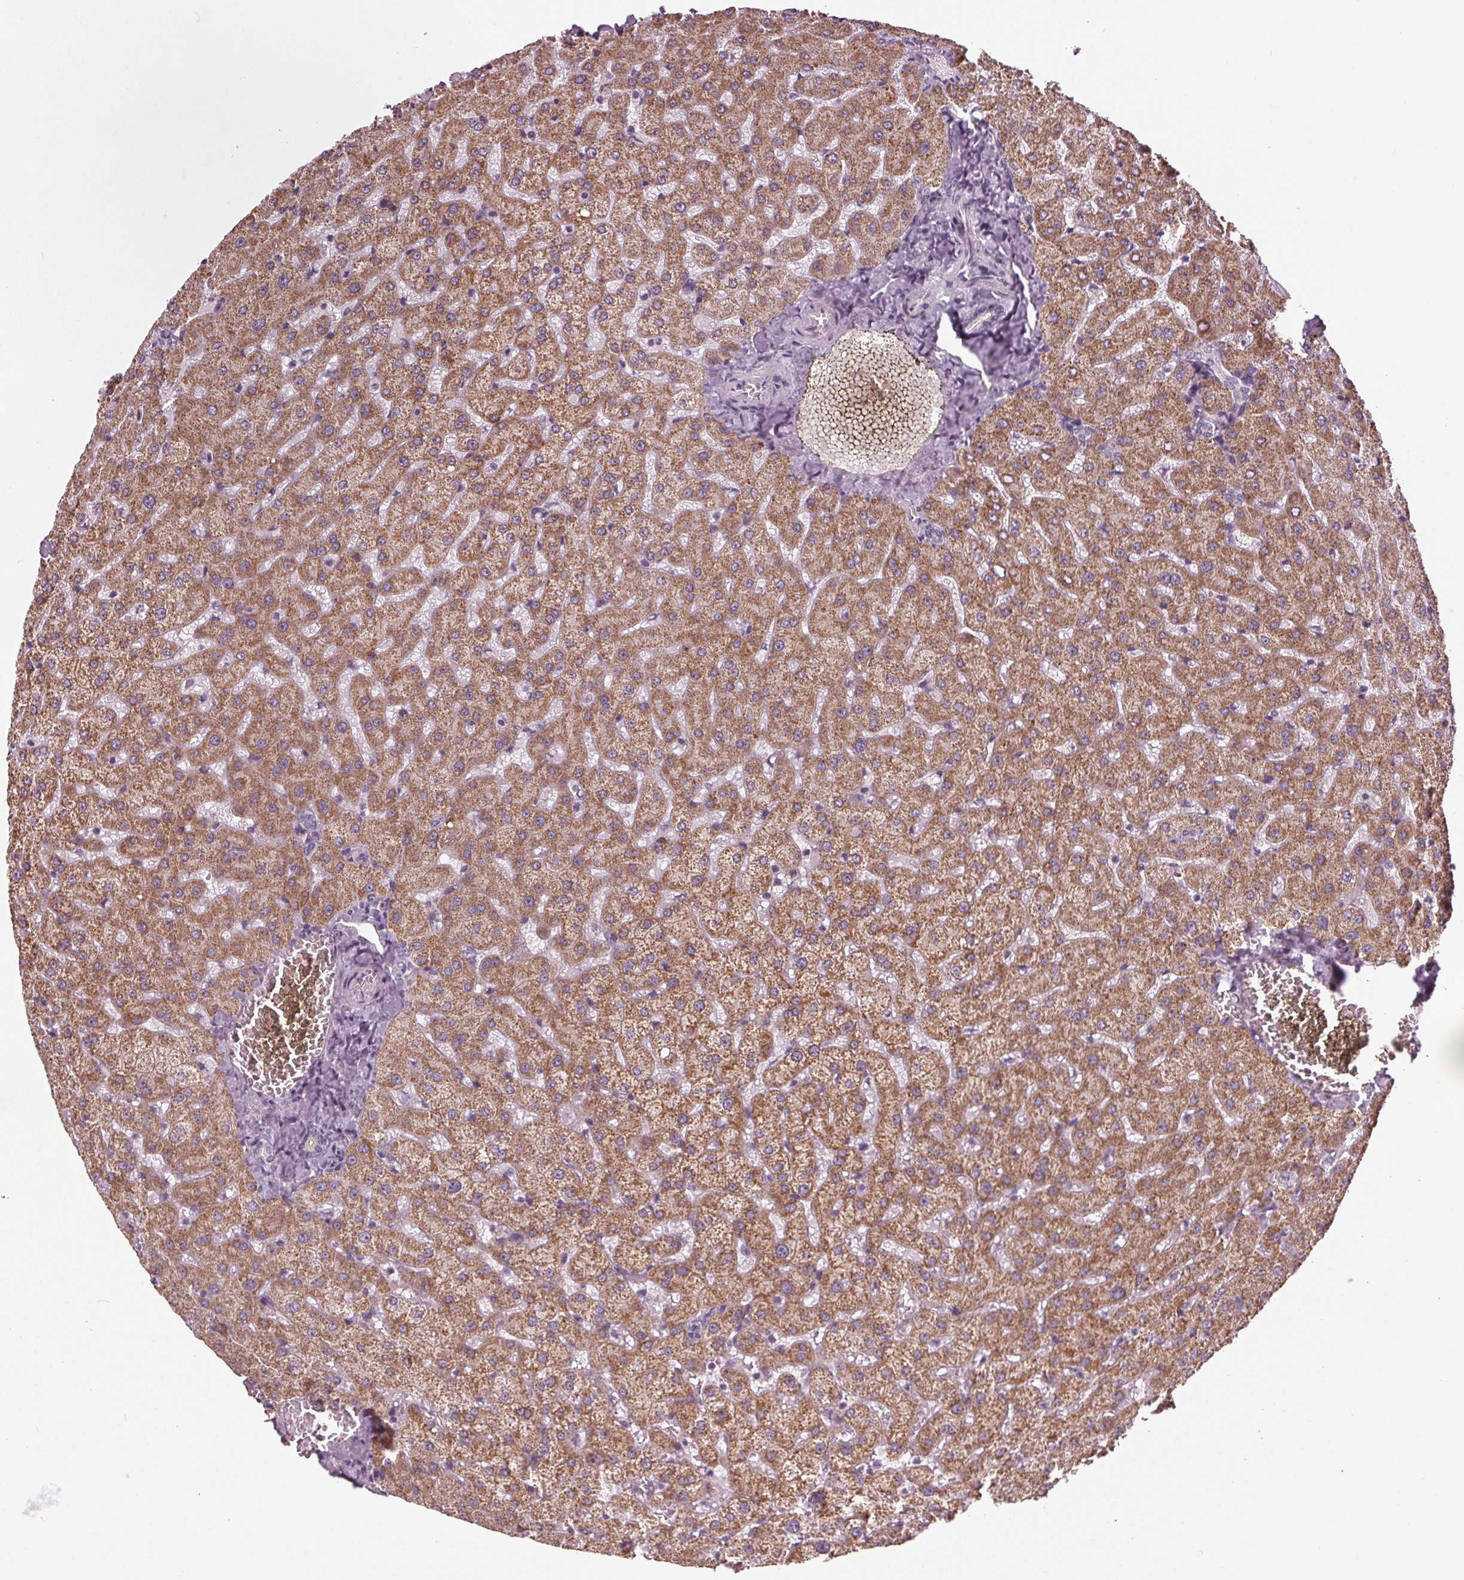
{"staining": {"intensity": "negative", "quantity": "none", "location": "none"}, "tissue": "liver", "cell_type": "Cholangiocytes", "image_type": "normal", "snomed": [{"axis": "morphology", "description": "Normal tissue, NOS"}, {"axis": "topography", "description": "Liver"}], "caption": "This is an IHC histopathology image of normal liver. There is no staining in cholangiocytes.", "gene": "ZNF605", "patient": {"sex": "female", "age": 50}}